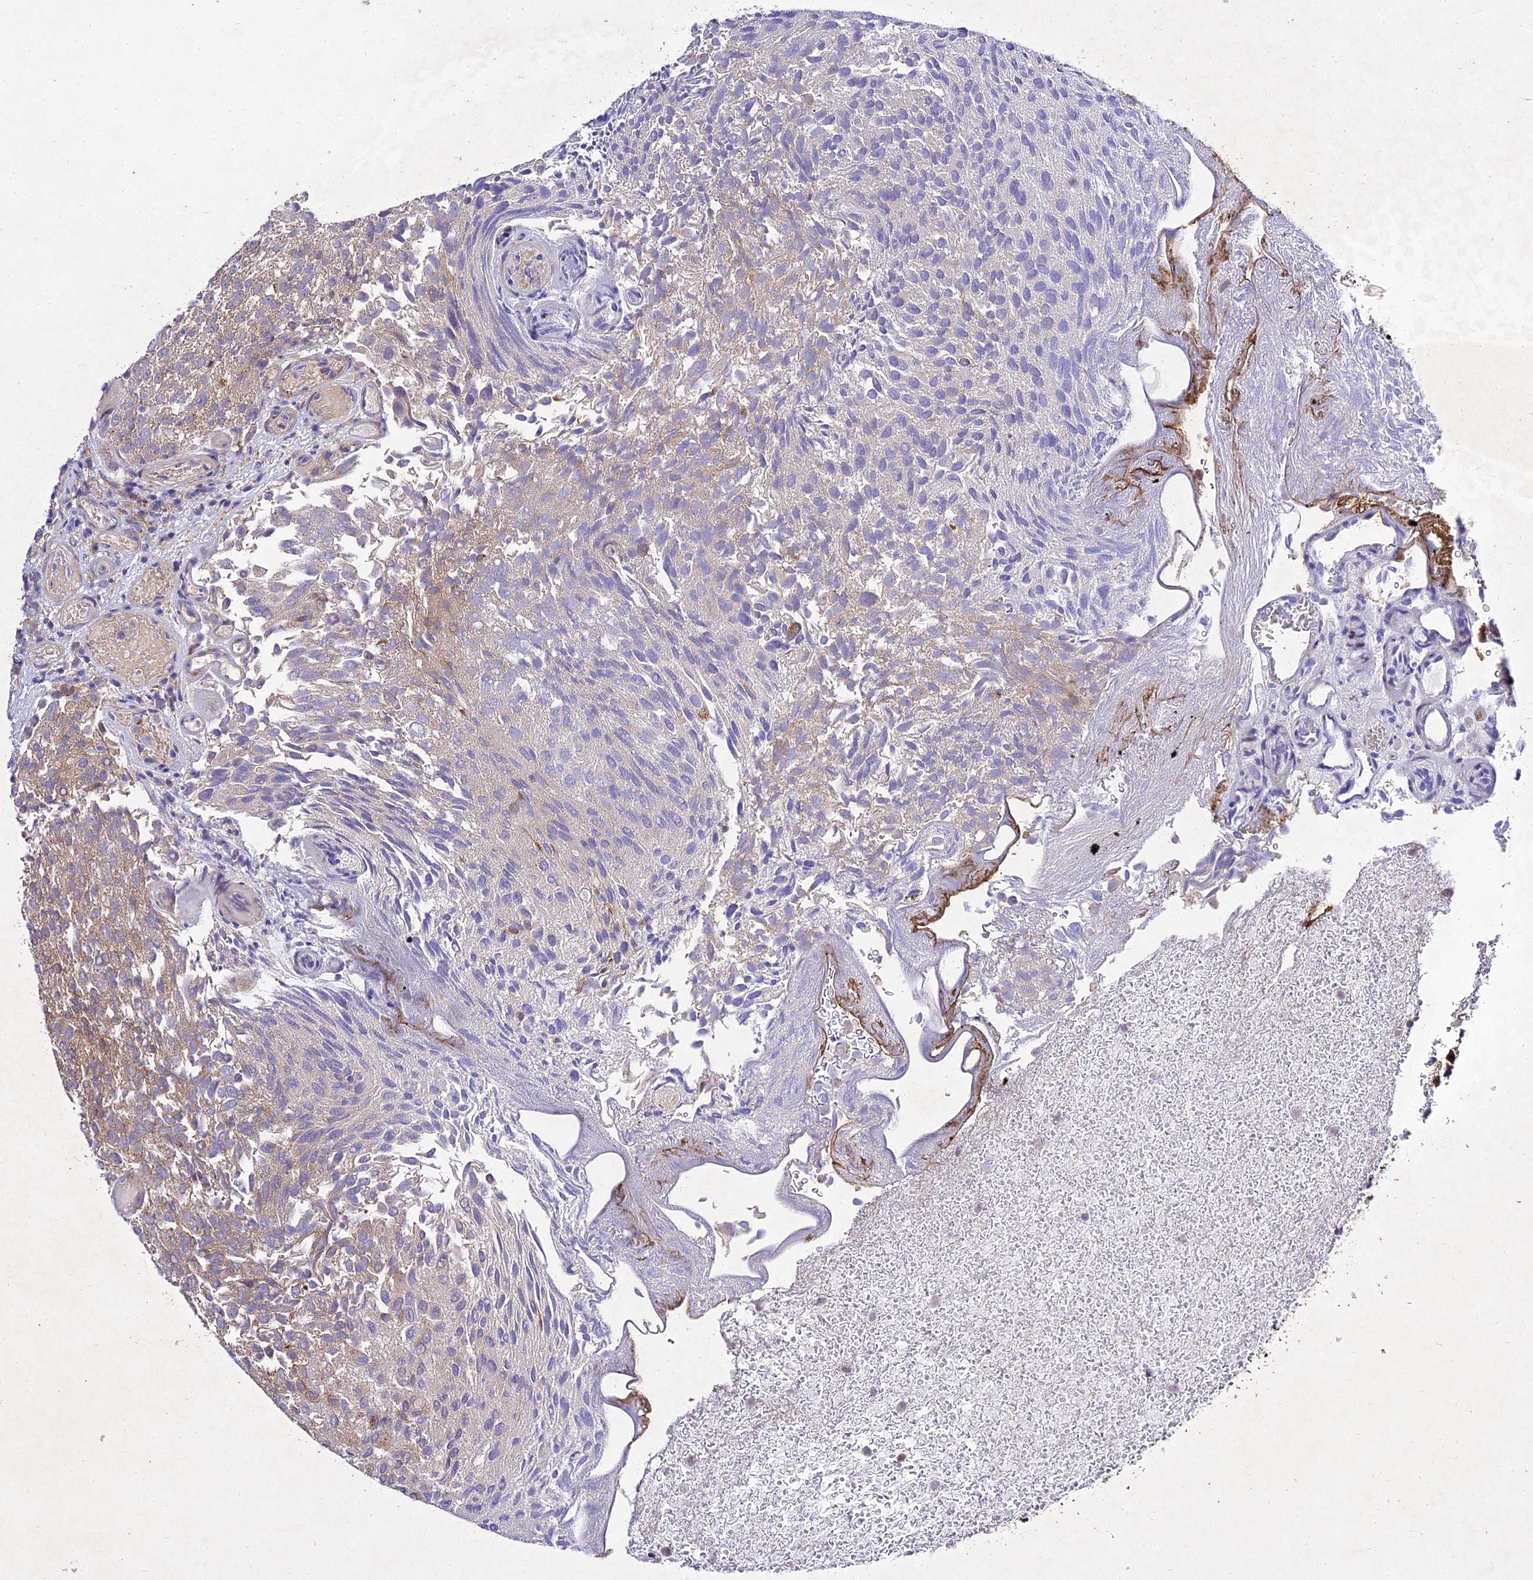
{"staining": {"intensity": "moderate", "quantity": "25%-75%", "location": "cytoplasmic/membranous,nuclear"}, "tissue": "urothelial cancer", "cell_type": "Tumor cells", "image_type": "cancer", "snomed": [{"axis": "morphology", "description": "Urothelial carcinoma, Low grade"}, {"axis": "topography", "description": "Urinary bladder"}], "caption": "Immunohistochemical staining of human low-grade urothelial carcinoma reveals medium levels of moderate cytoplasmic/membranous and nuclear protein positivity in approximately 25%-75% of tumor cells. The staining was performed using DAB to visualize the protein expression in brown, while the nuclei were stained in blue with hematoxylin (Magnification: 20x).", "gene": "MKKS", "patient": {"sex": "male", "age": 78}}